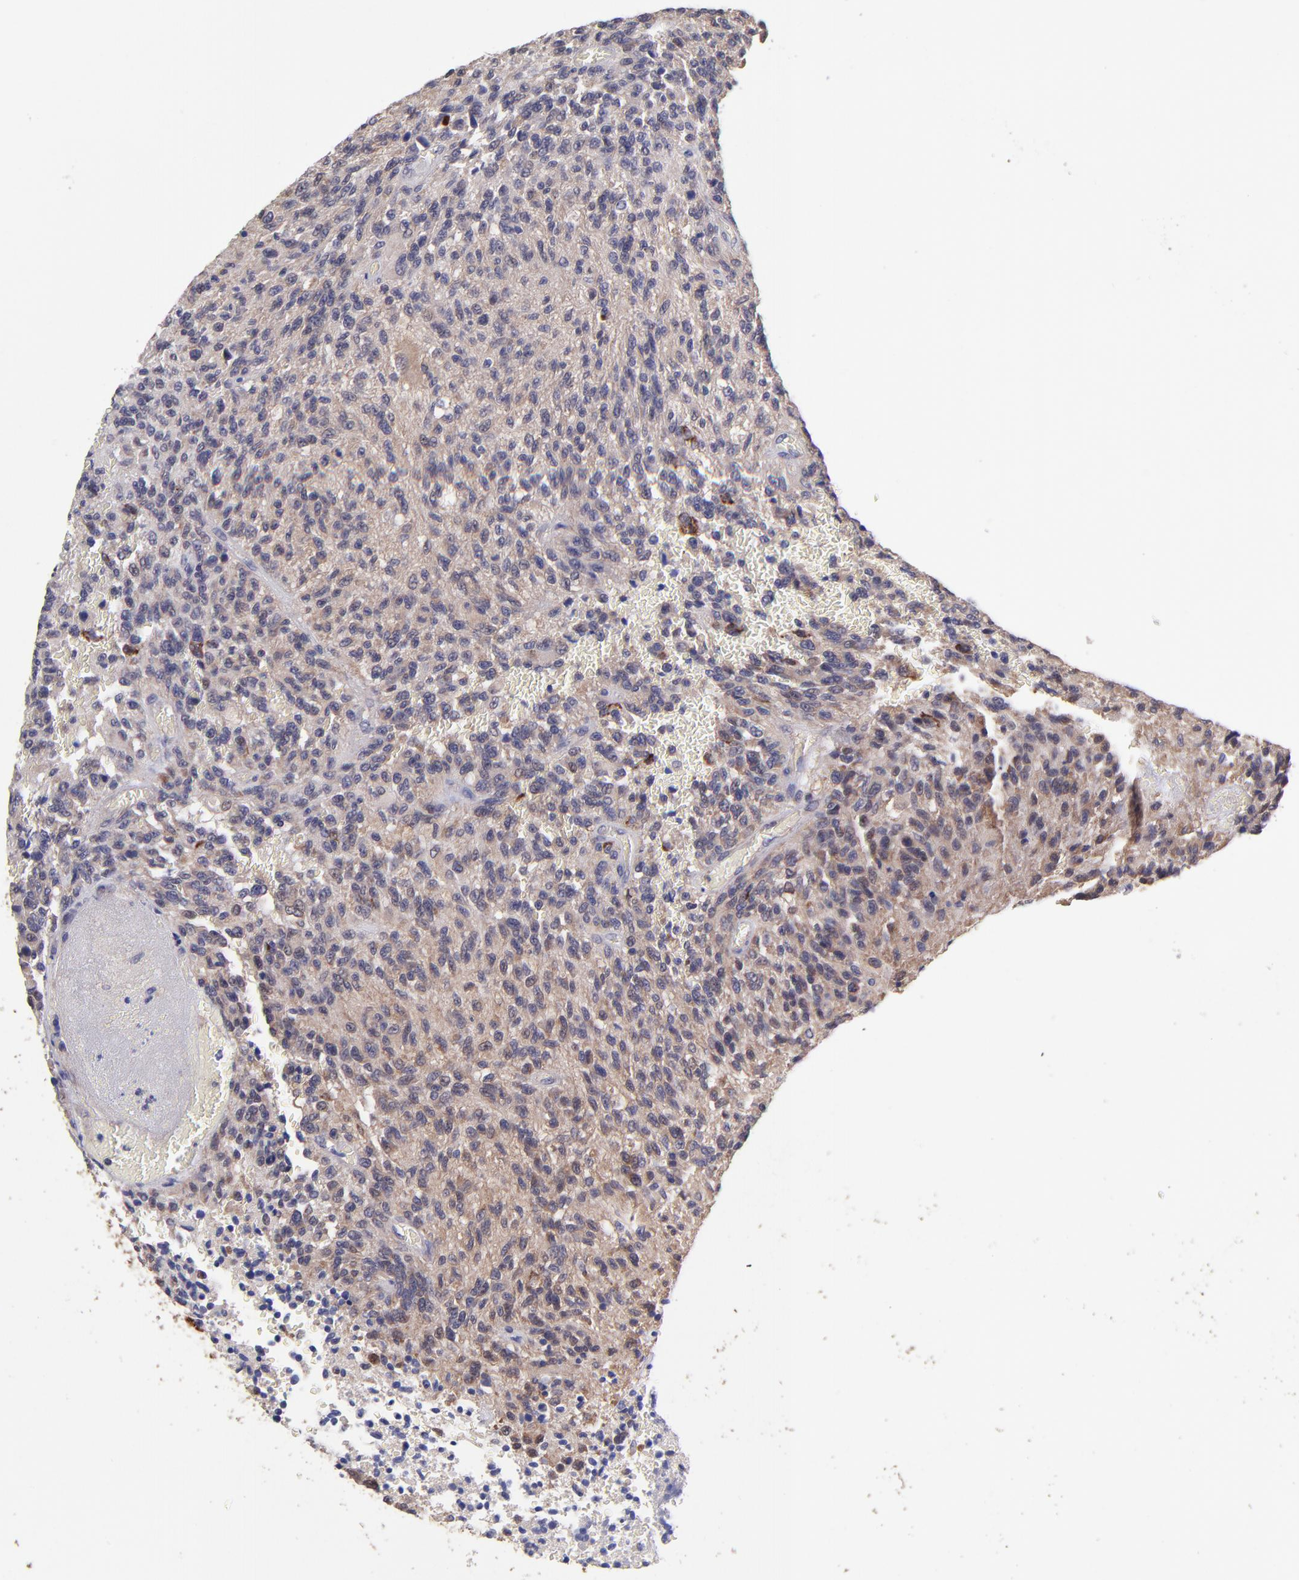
{"staining": {"intensity": "strong", "quantity": ">75%", "location": "cytoplasmic/membranous"}, "tissue": "glioma", "cell_type": "Tumor cells", "image_type": "cancer", "snomed": [{"axis": "morphology", "description": "Normal tissue, NOS"}, {"axis": "morphology", "description": "Glioma, malignant, High grade"}, {"axis": "topography", "description": "Cerebral cortex"}], "caption": "Glioma stained with a protein marker demonstrates strong staining in tumor cells.", "gene": "NSF", "patient": {"sex": "male", "age": 56}}